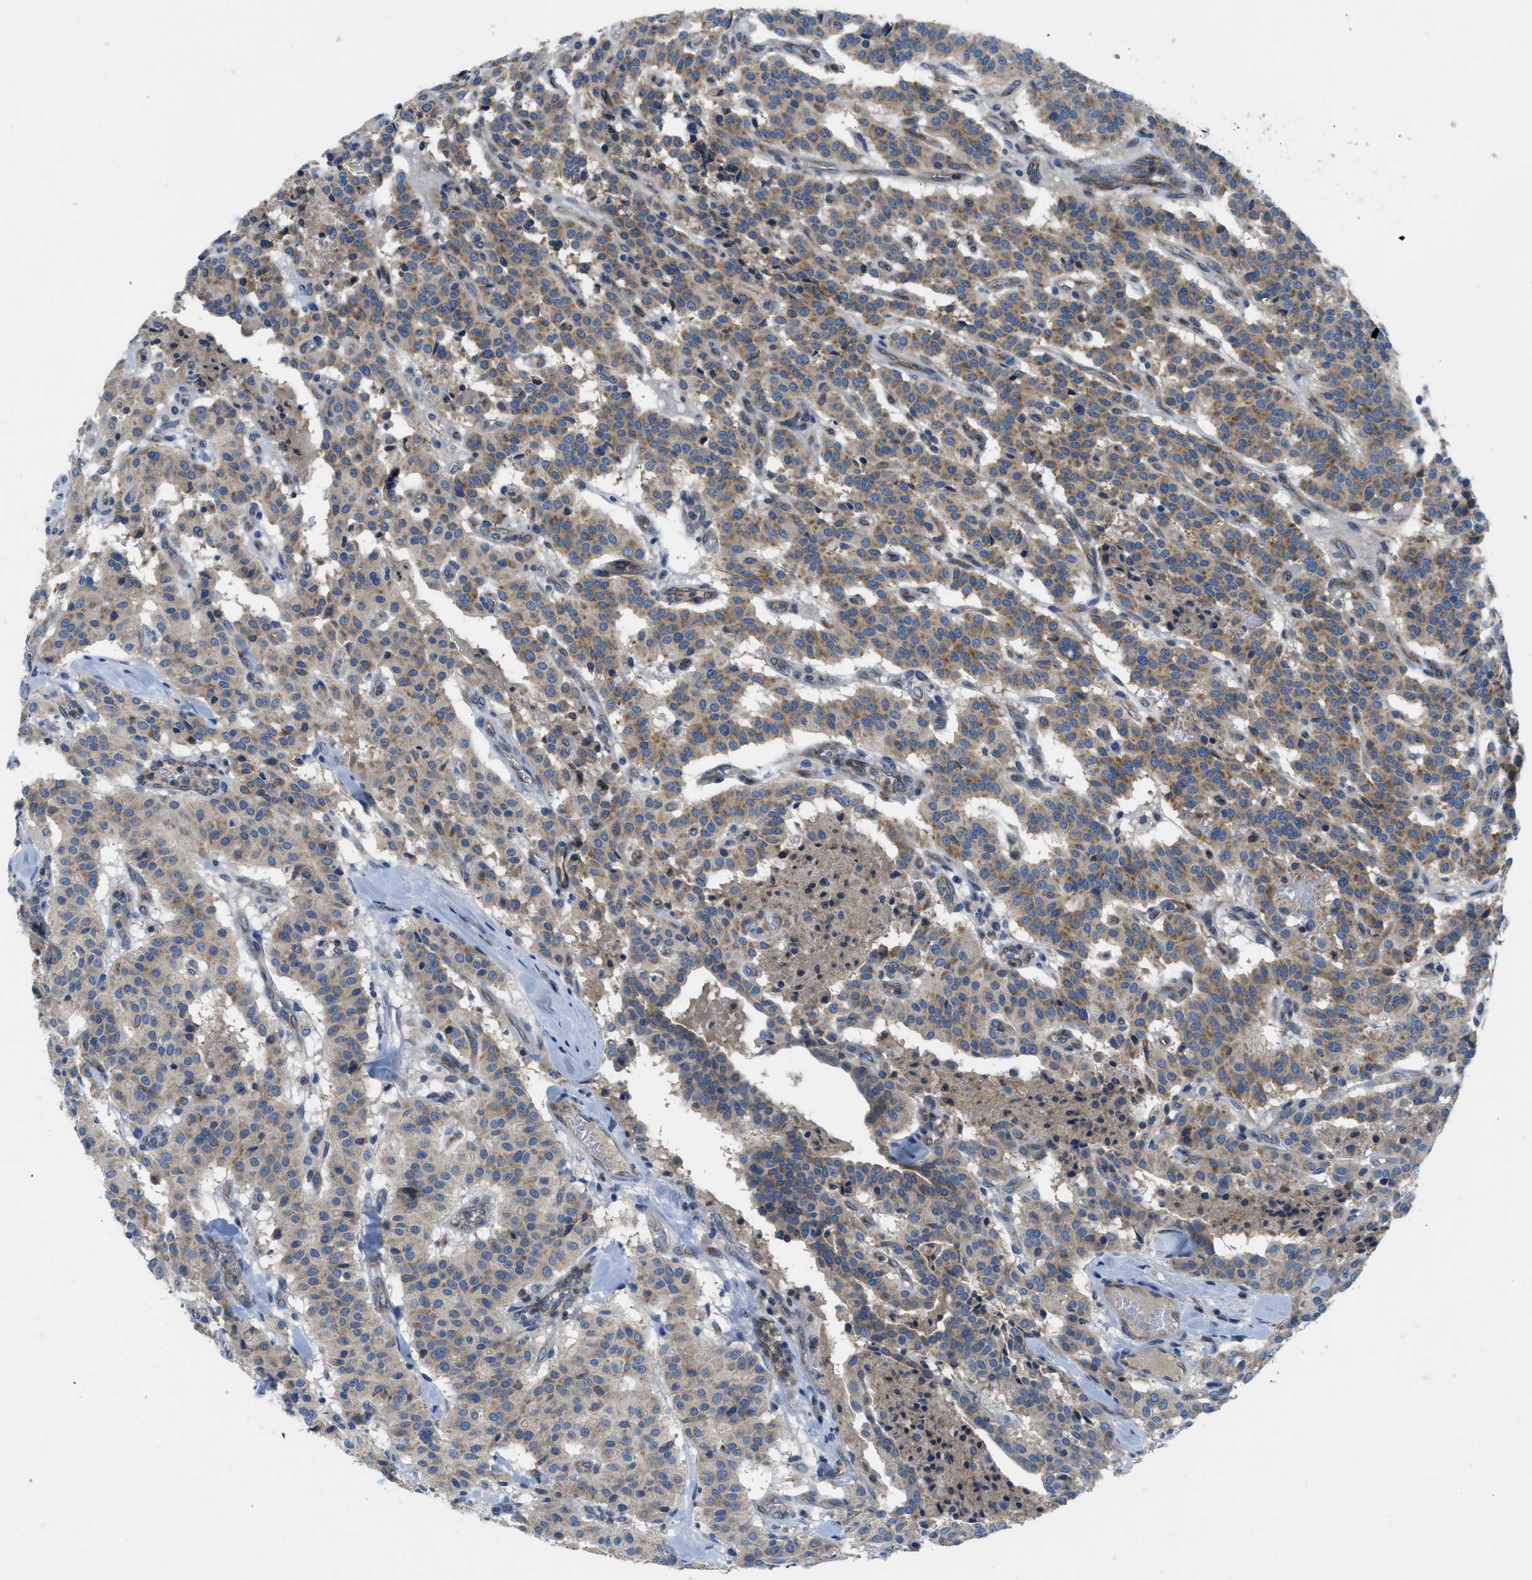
{"staining": {"intensity": "moderate", "quantity": ">75%", "location": "cytoplasmic/membranous"}, "tissue": "carcinoid", "cell_type": "Tumor cells", "image_type": "cancer", "snomed": [{"axis": "morphology", "description": "Carcinoid, malignant, NOS"}, {"axis": "topography", "description": "Lung"}], "caption": "IHC photomicrograph of neoplastic tissue: carcinoid (malignant) stained using IHC displays medium levels of moderate protein expression localized specifically in the cytoplasmic/membranous of tumor cells, appearing as a cytoplasmic/membranous brown color.", "gene": "PGR", "patient": {"sex": "male", "age": 30}}